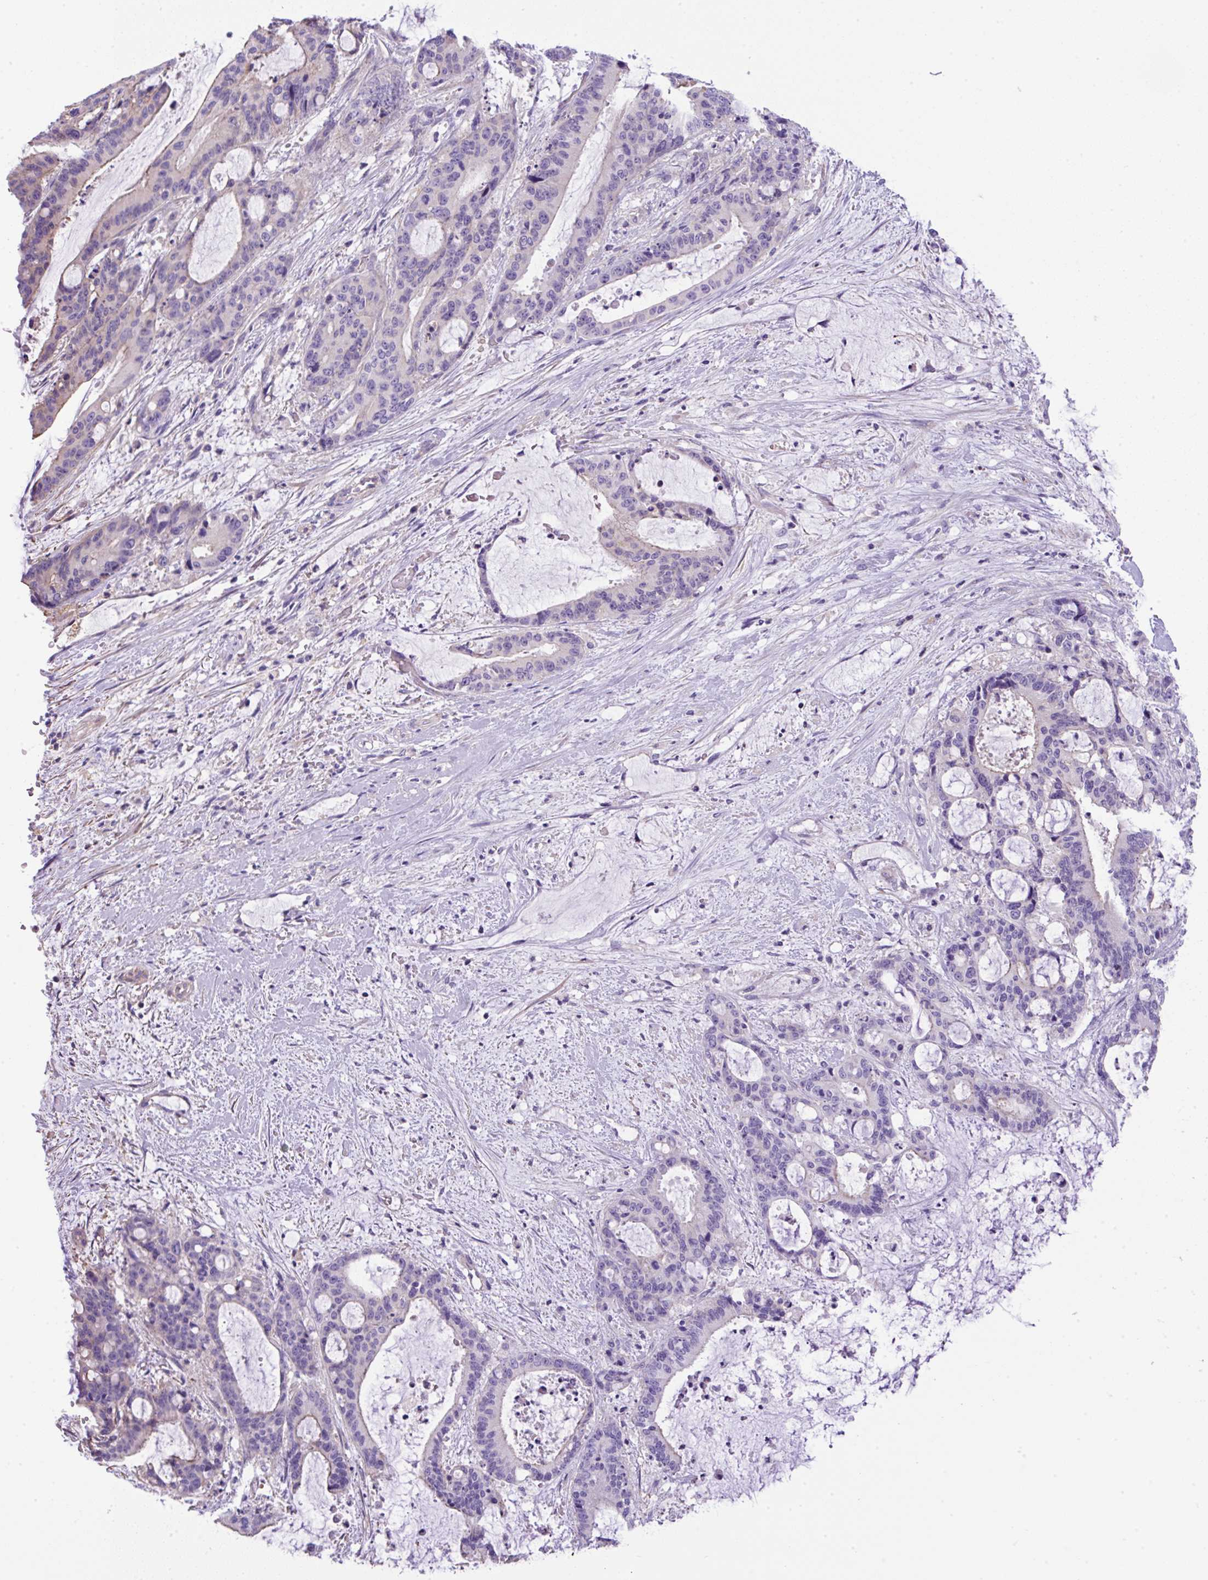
{"staining": {"intensity": "negative", "quantity": "none", "location": "none"}, "tissue": "liver cancer", "cell_type": "Tumor cells", "image_type": "cancer", "snomed": [{"axis": "morphology", "description": "Normal tissue, NOS"}, {"axis": "morphology", "description": "Cholangiocarcinoma"}, {"axis": "topography", "description": "Liver"}, {"axis": "topography", "description": "Peripheral nerve tissue"}], "caption": "Tumor cells show no significant staining in cholangiocarcinoma (liver). (Immunohistochemistry, brightfield microscopy, high magnification).", "gene": "NPTN", "patient": {"sex": "female", "age": 73}}